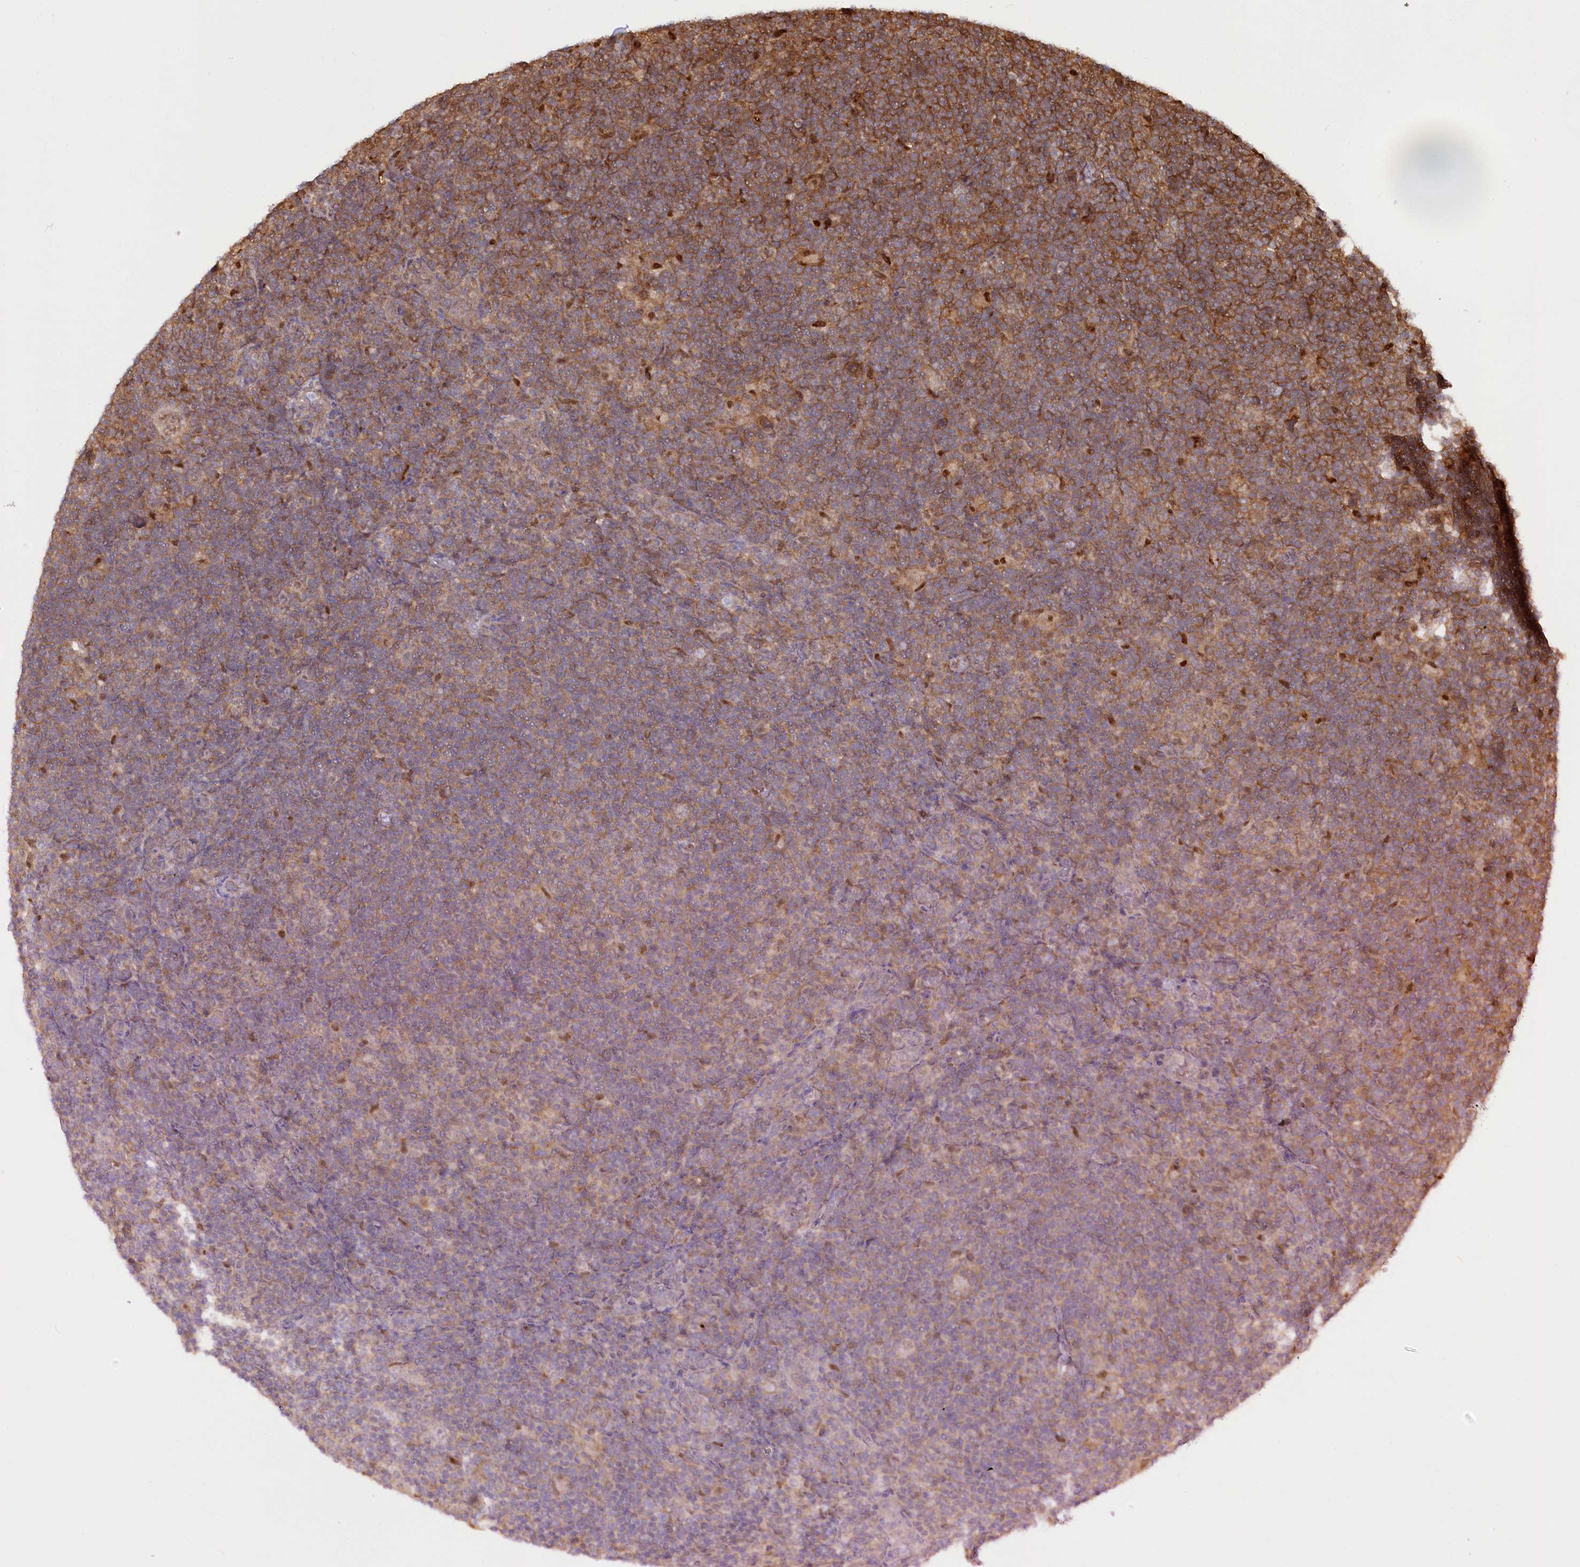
{"staining": {"intensity": "weak", "quantity": "<25%", "location": "cytoplasmic/membranous"}, "tissue": "lymphoma", "cell_type": "Tumor cells", "image_type": "cancer", "snomed": [{"axis": "morphology", "description": "Hodgkin's disease, NOS"}, {"axis": "topography", "description": "Lymph node"}], "caption": "High magnification brightfield microscopy of lymphoma stained with DAB (brown) and counterstained with hematoxylin (blue): tumor cells show no significant staining.", "gene": "PSMA1", "patient": {"sex": "female", "age": 57}}